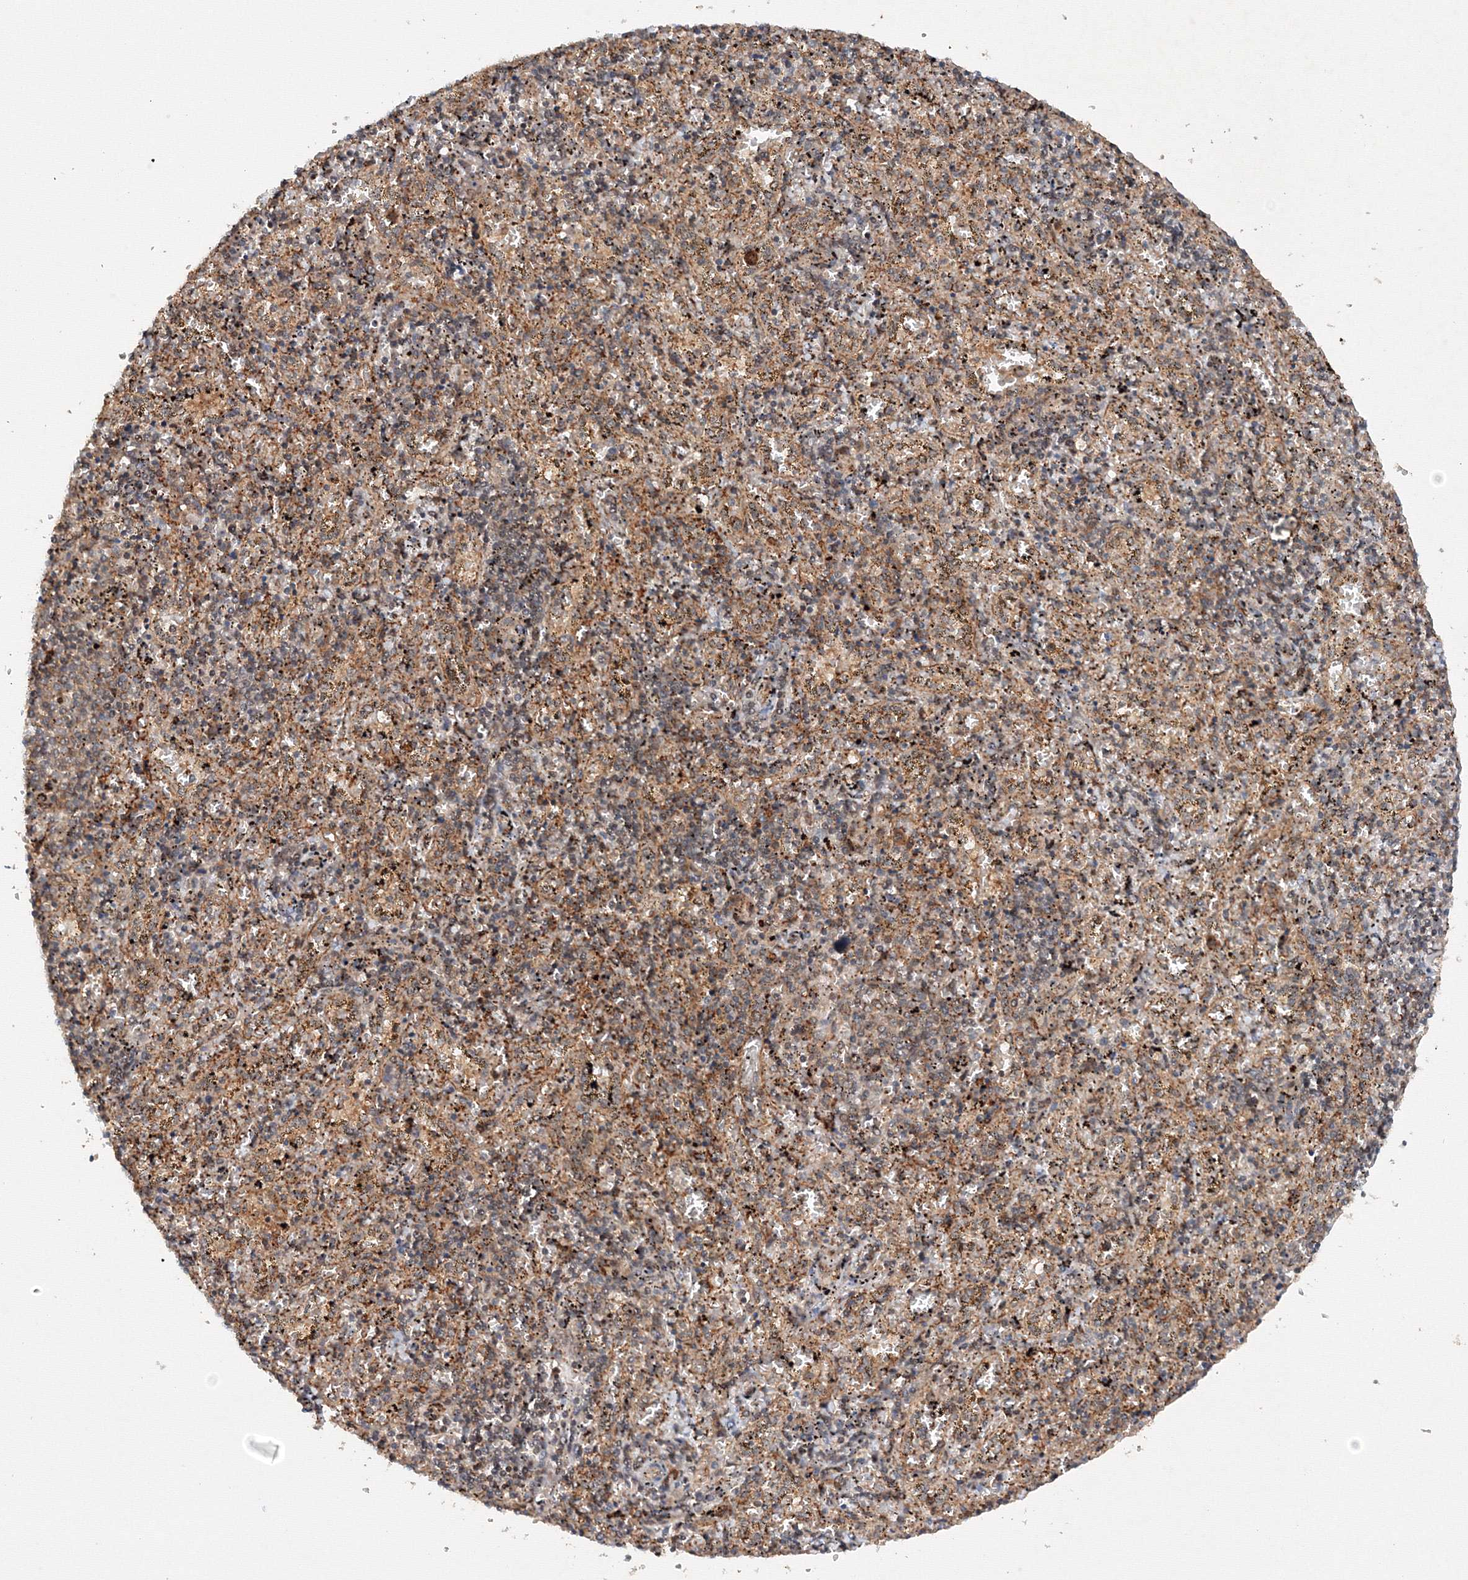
{"staining": {"intensity": "moderate", "quantity": "25%-75%", "location": "cytoplasmic/membranous"}, "tissue": "spleen", "cell_type": "Cells in red pulp", "image_type": "normal", "snomed": [{"axis": "morphology", "description": "Normal tissue, NOS"}, {"axis": "topography", "description": "Spleen"}], "caption": "Immunohistochemistry (IHC) histopathology image of benign spleen: spleen stained using IHC demonstrates medium levels of moderate protein expression localized specifically in the cytoplasmic/membranous of cells in red pulp, appearing as a cytoplasmic/membranous brown color.", "gene": "DCTD", "patient": {"sex": "male", "age": 11}}